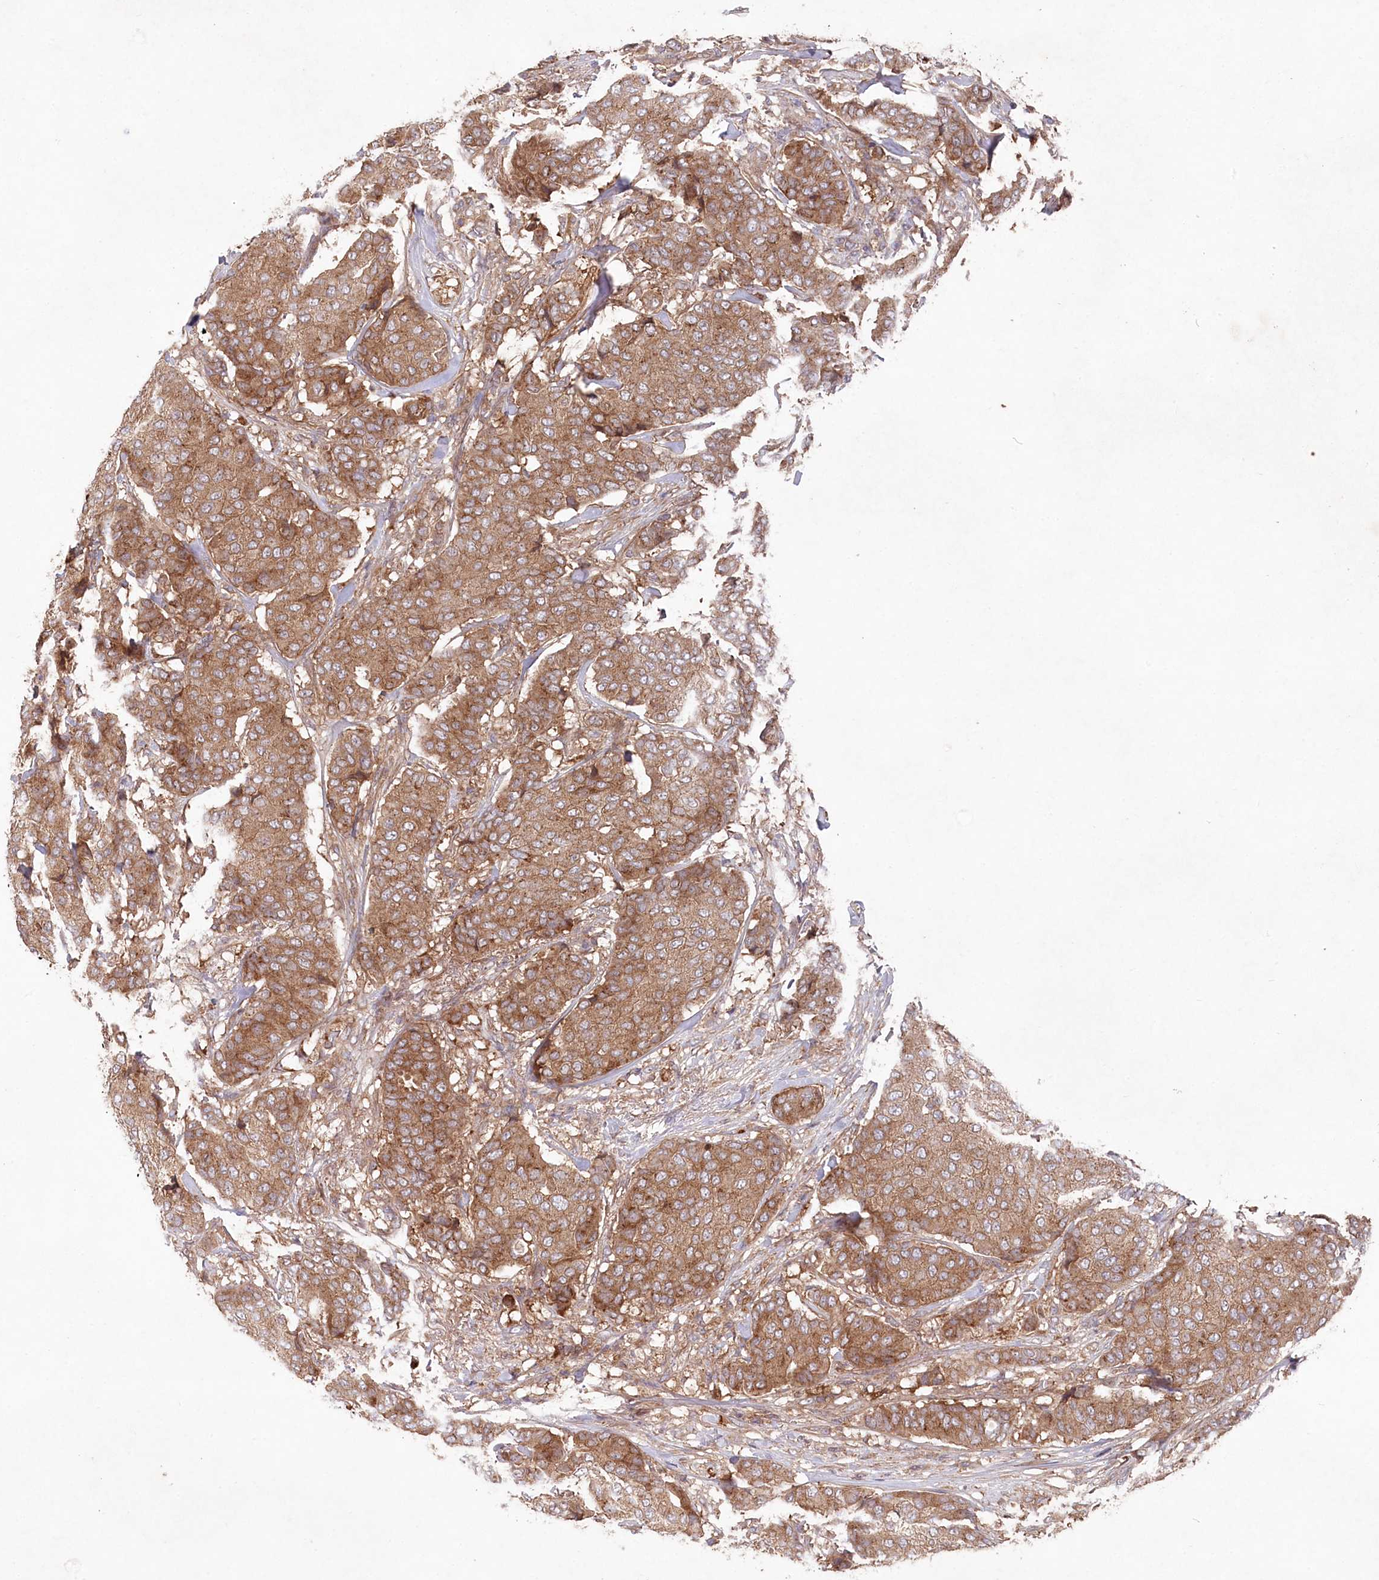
{"staining": {"intensity": "moderate", "quantity": ">75%", "location": "cytoplasmic/membranous"}, "tissue": "breast cancer", "cell_type": "Tumor cells", "image_type": "cancer", "snomed": [{"axis": "morphology", "description": "Duct carcinoma"}, {"axis": "topography", "description": "Breast"}], "caption": "The immunohistochemical stain labels moderate cytoplasmic/membranous positivity in tumor cells of infiltrating ductal carcinoma (breast) tissue.", "gene": "PPP1R21", "patient": {"sex": "female", "age": 75}}